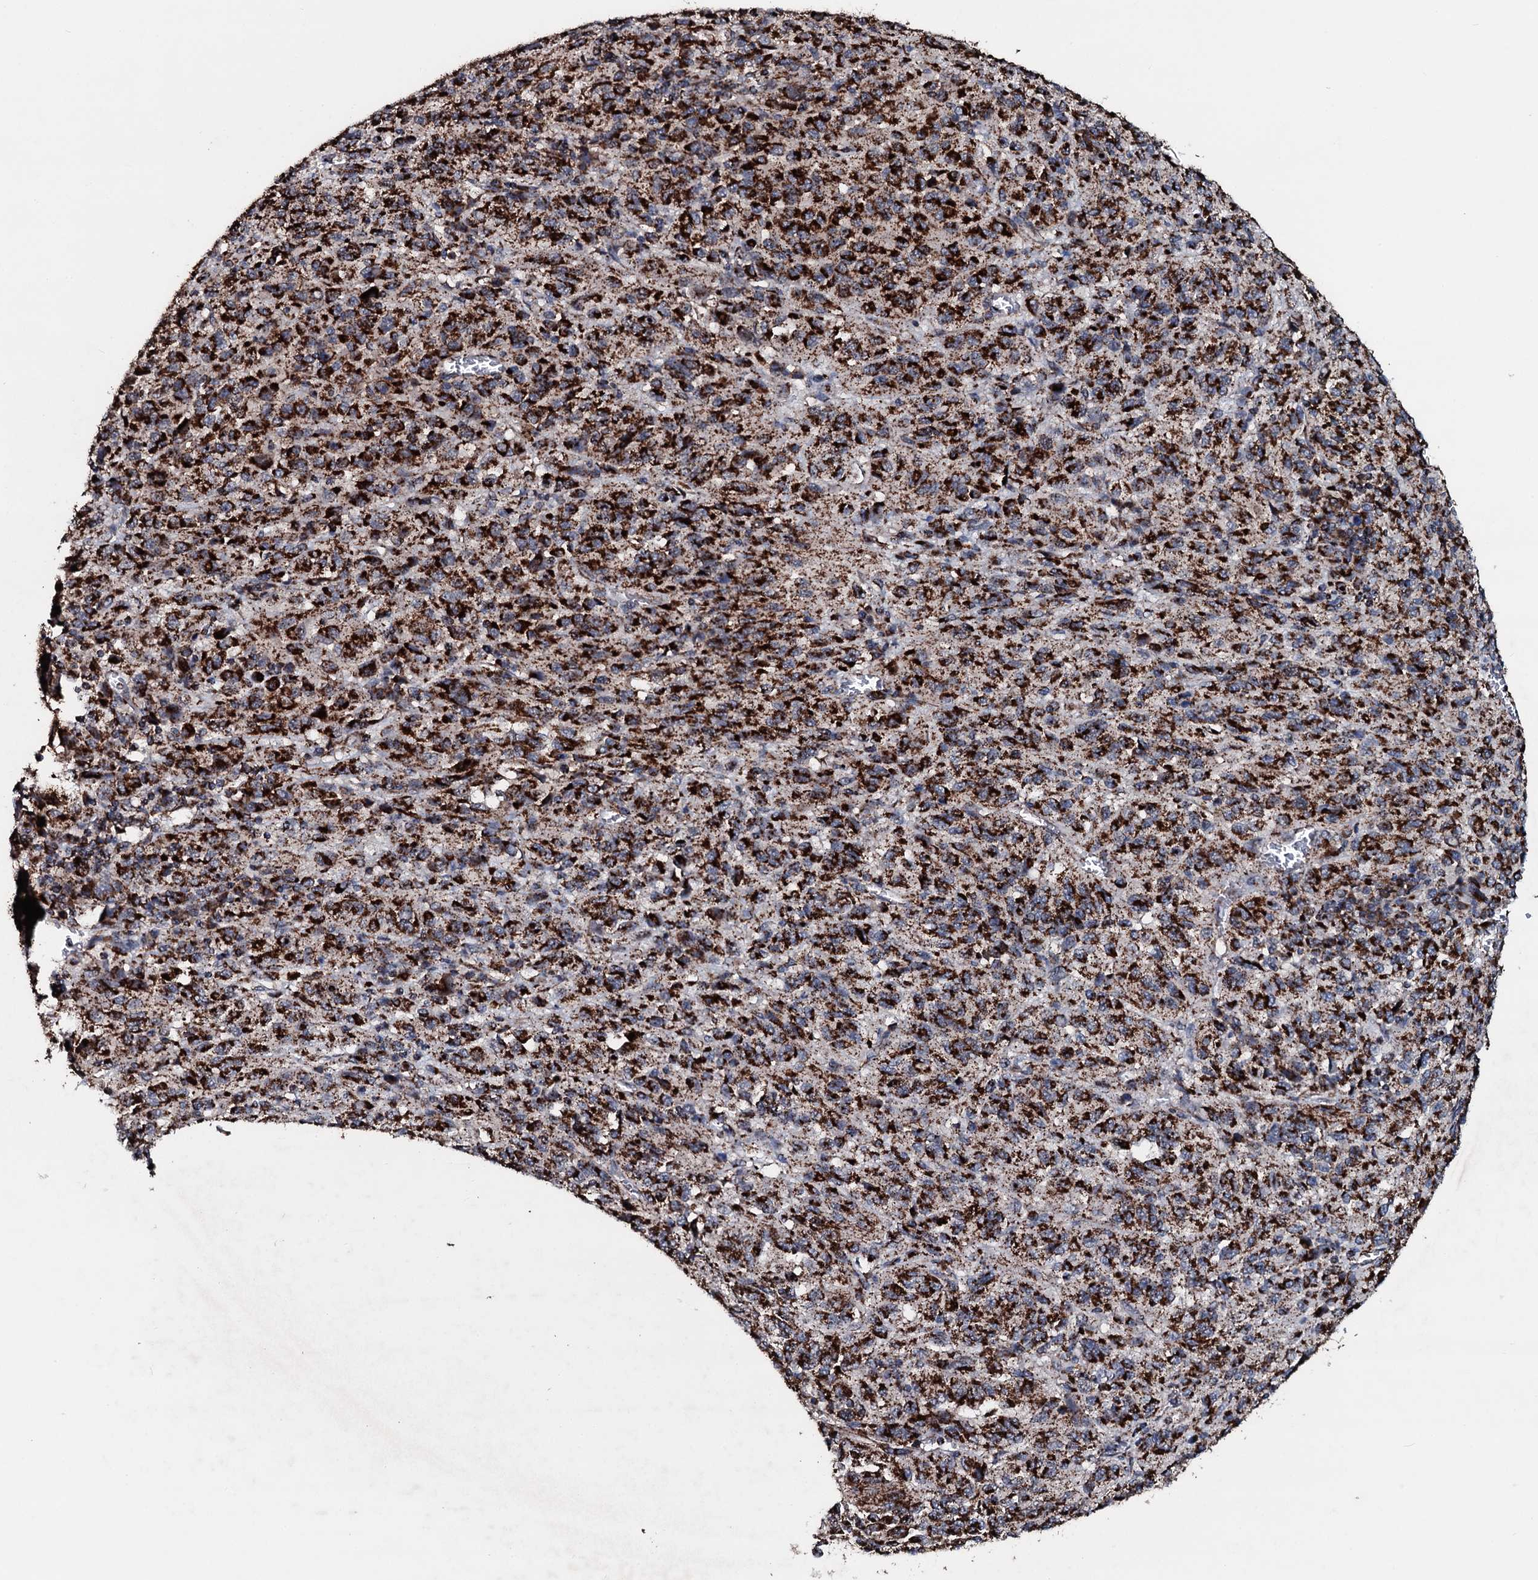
{"staining": {"intensity": "strong", "quantity": ">75%", "location": "cytoplasmic/membranous"}, "tissue": "melanoma", "cell_type": "Tumor cells", "image_type": "cancer", "snomed": [{"axis": "morphology", "description": "Malignant melanoma, Metastatic site"}, {"axis": "topography", "description": "Lung"}], "caption": "High-power microscopy captured an immunohistochemistry (IHC) histopathology image of melanoma, revealing strong cytoplasmic/membranous expression in approximately >75% of tumor cells.", "gene": "DYNC2I2", "patient": {"sex": "male", "age": 64}}